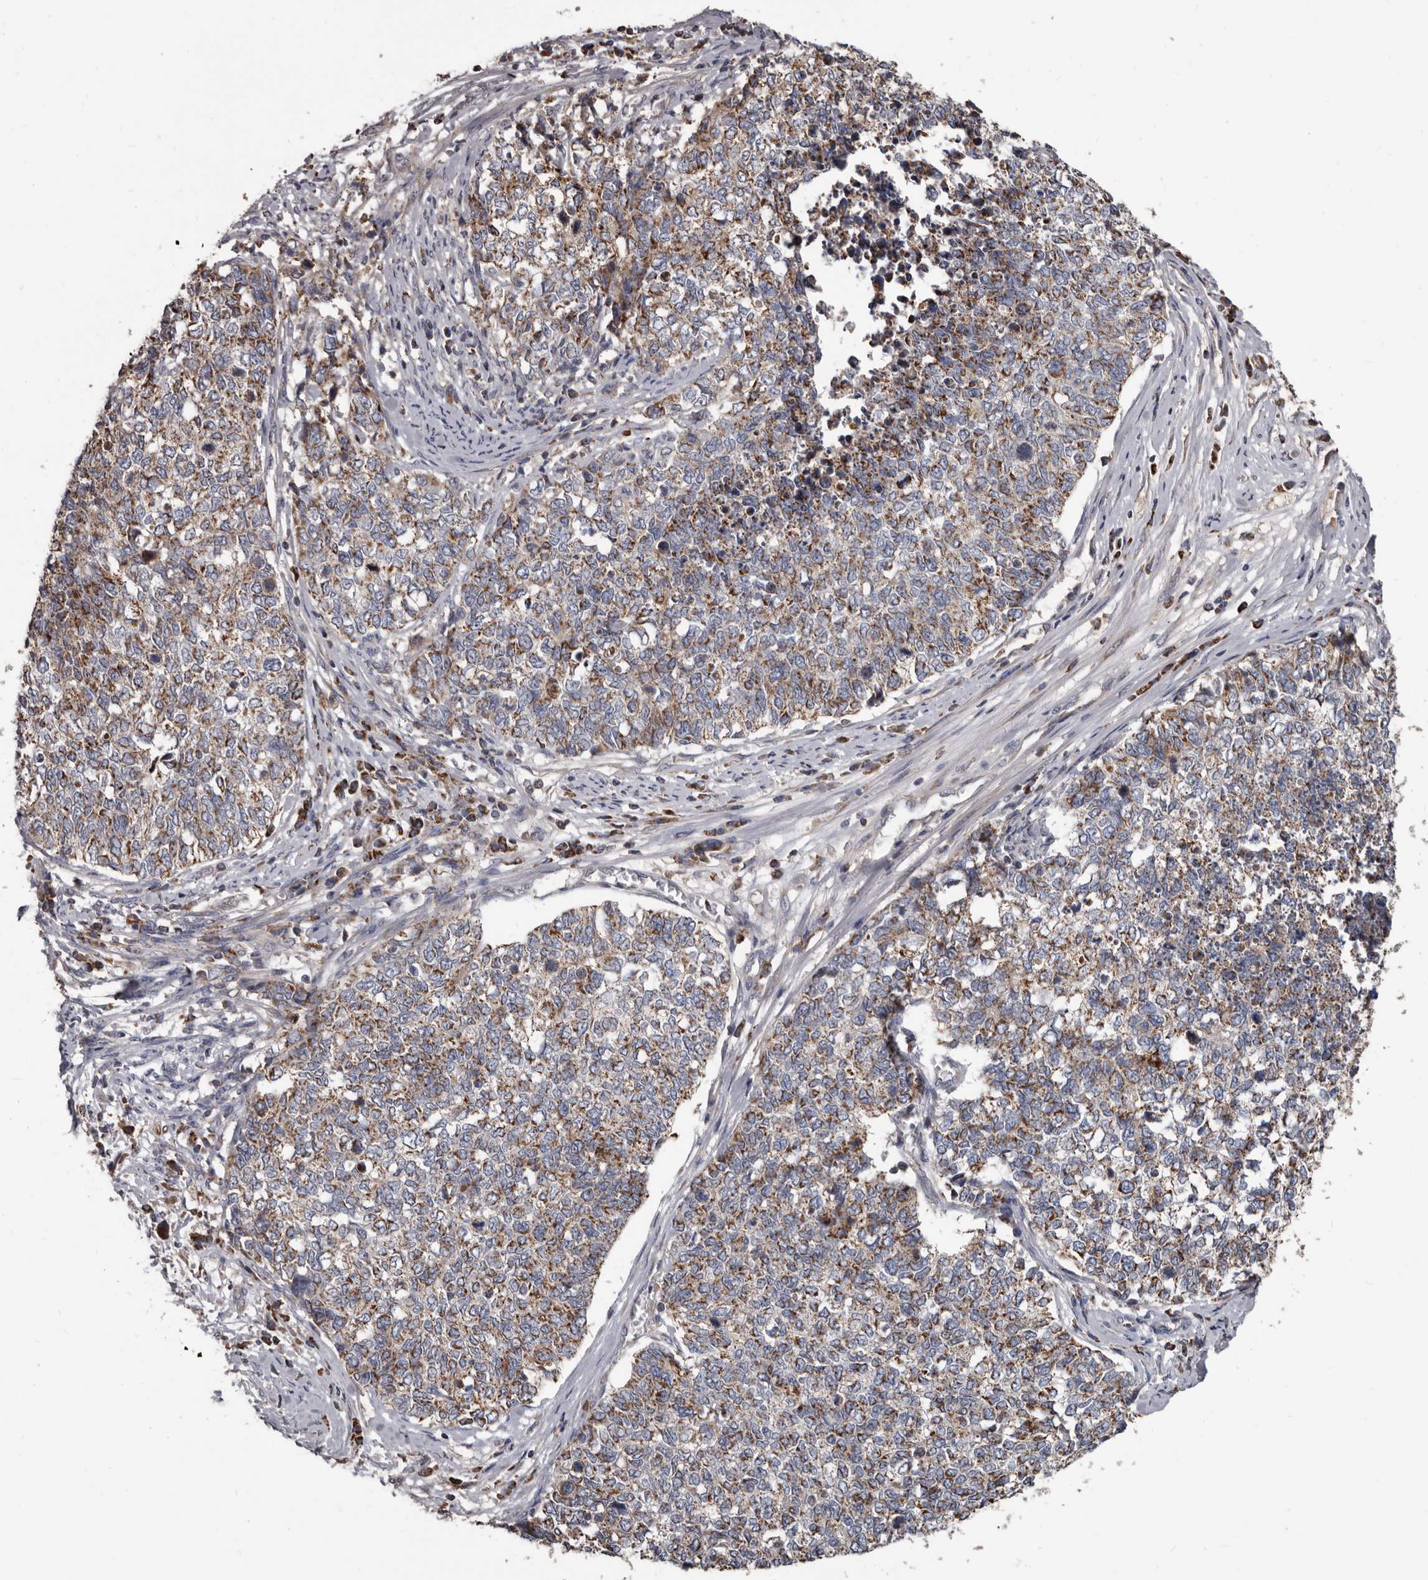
{"staining": {"intensity": "moderate", "quantity": ">75%", "location": "cytoplasmic/membranous"}, "tissue": "cervical cancer", "cell_type": "Tumor cells", "image_type": "cancer", "snomed": [{"axis": "morphology", "description": "Squamous cell carcinoma, NOS"}, {"axis": "topography", "description": "Cervix"}], "caption": "Squamous cell carcinoma (cervical) stained with IHC displays moderate cytoplasmic/membranous staining in about >75% of tumor cells.", "gene": "ALDH5A1", "patient": {"sex": "female", "age": 63}}